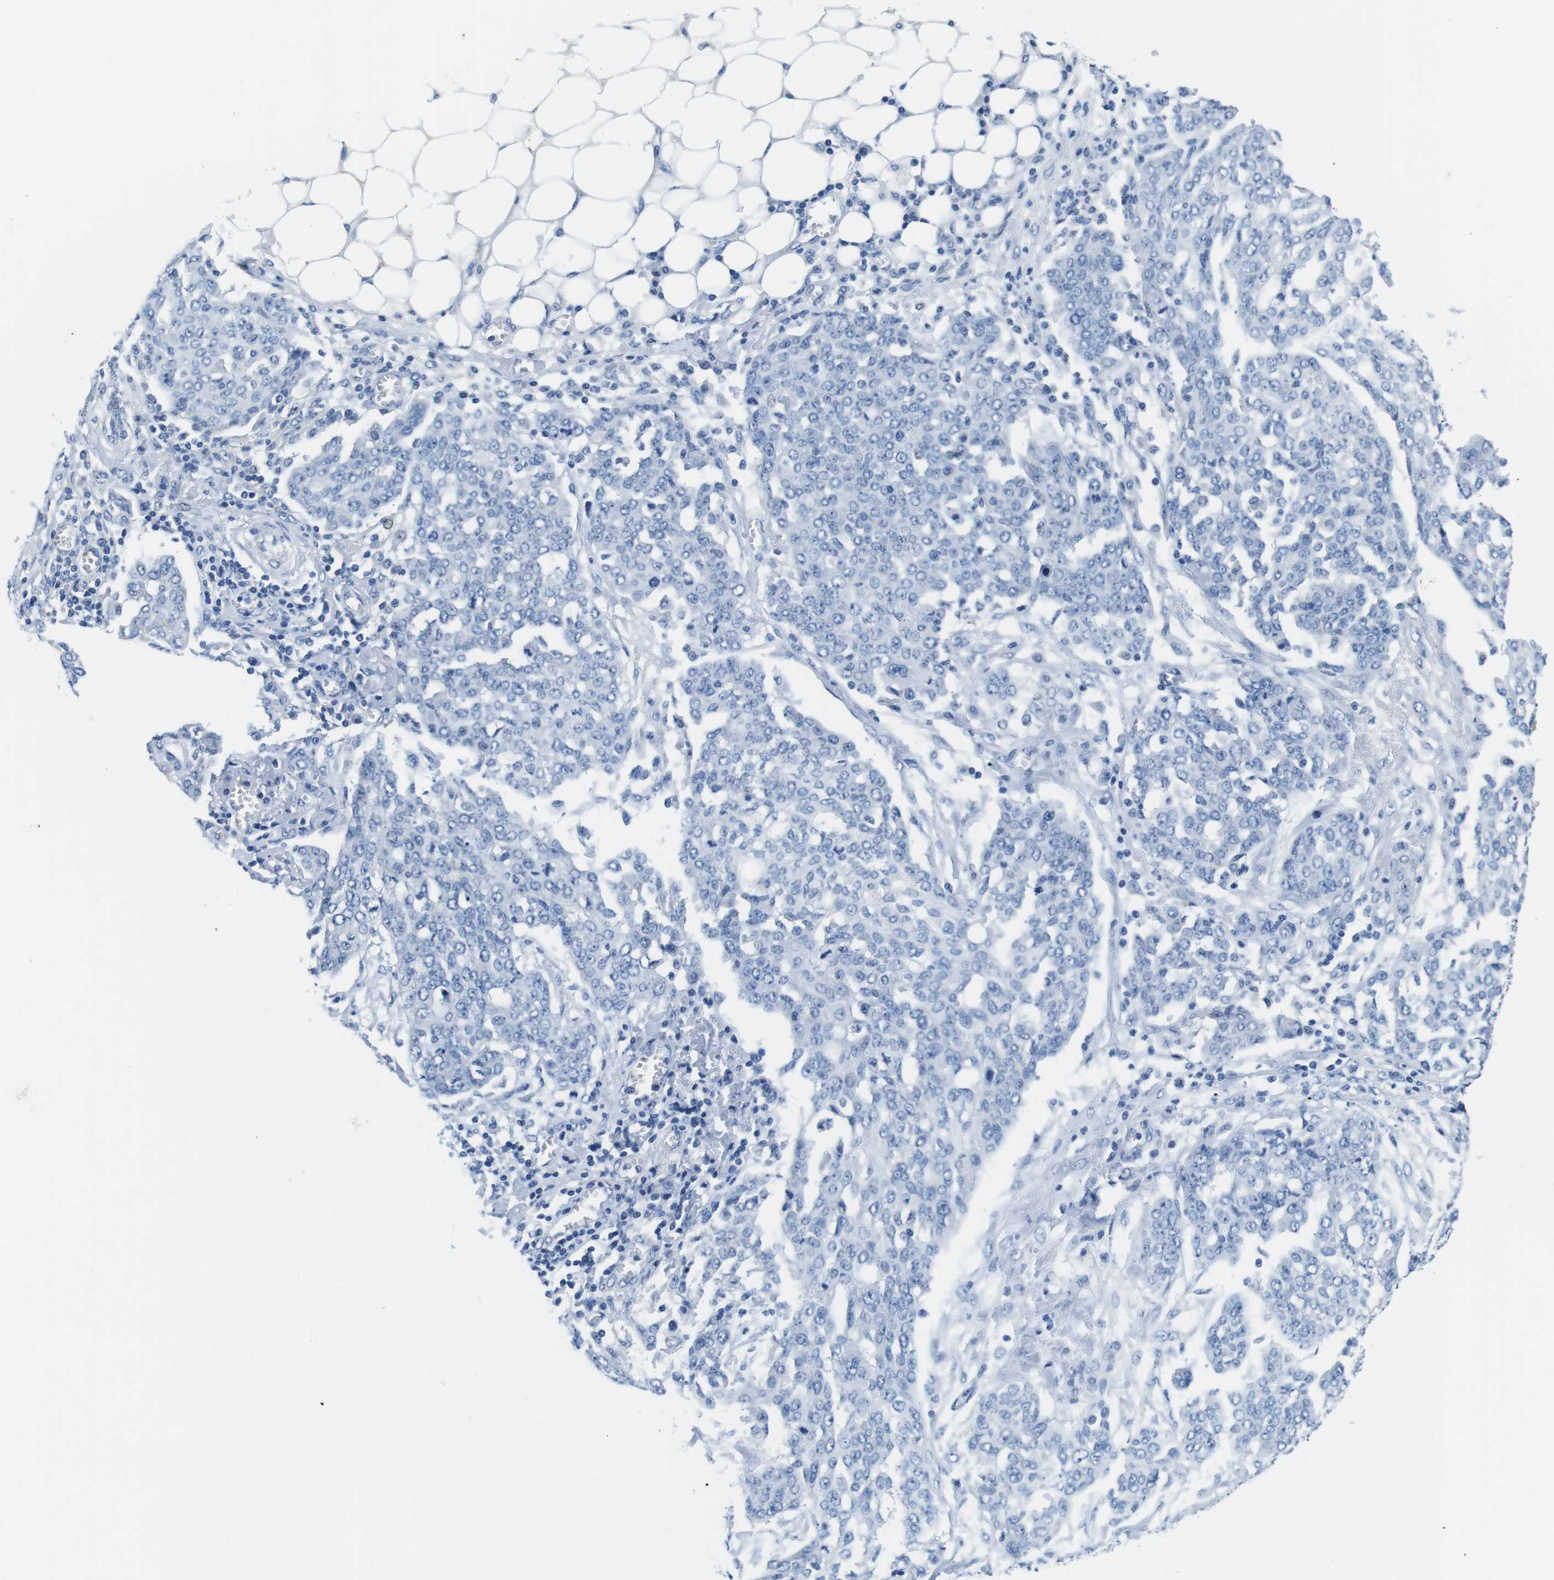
{"staining": {"intensity": "negative", "quantity": "none", "location": "none"}, "tissue": "ovarian cancer", "cell_type": "Tumor cells", "image_type": "cancer", "snomed": [{"axis": "morphology", "description": "Cystadenocarcinoma, serous, NOS"}, {"axis": "topography", "description": "Soft tissue"}, {"axis": "topography", "description": "Ovary"}], "caption": "IHC photomicrograph of neoplastic tissue: human ovarian cancer stained with DAB exhibits no significant protein staining in tumor cells.", "gene": "MUC2", "patient": {"sex": "female", "age": 57}}